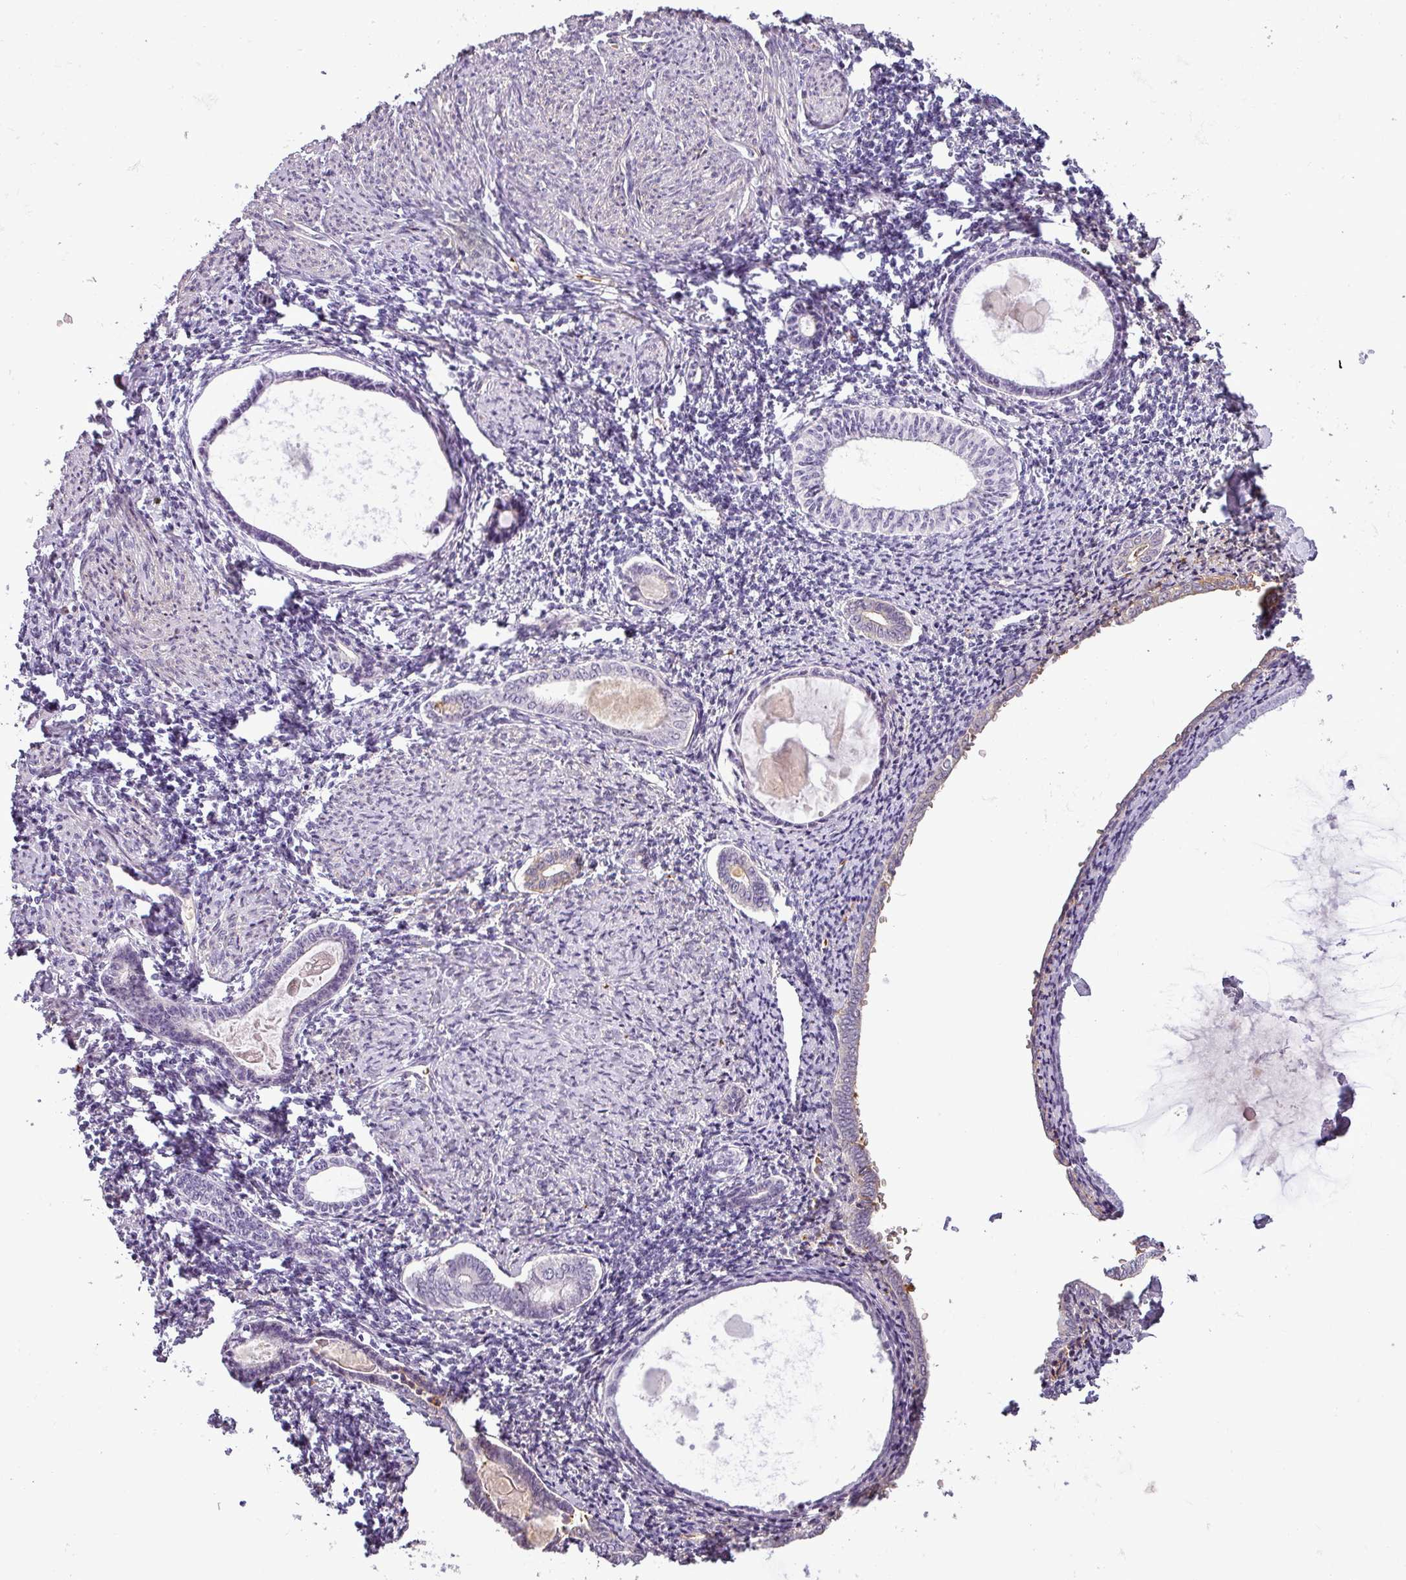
{"staining": {"intensity": "negative", "quantity": "none", "location": "none"}, "tissue": "endometrium", "cell_type": "Cells in endometrial stroma", "image_type": "normal", "snomed": [{"axis": "morphology", "description": "Normal tissue, NOS"}, {"axis": "topography", "description": "Endometrium"}], "caption": "A photomicrograph of endometrium stained for a protein demonstrates no brown staining in cells in endometrial stroma. (Stains: DAB IHC with hematoxylin counter stain, Microscopy: brightfield microscopy at high magnification).", "gene": "APOC1", "patient": {"sex": "female", "age": 63}}